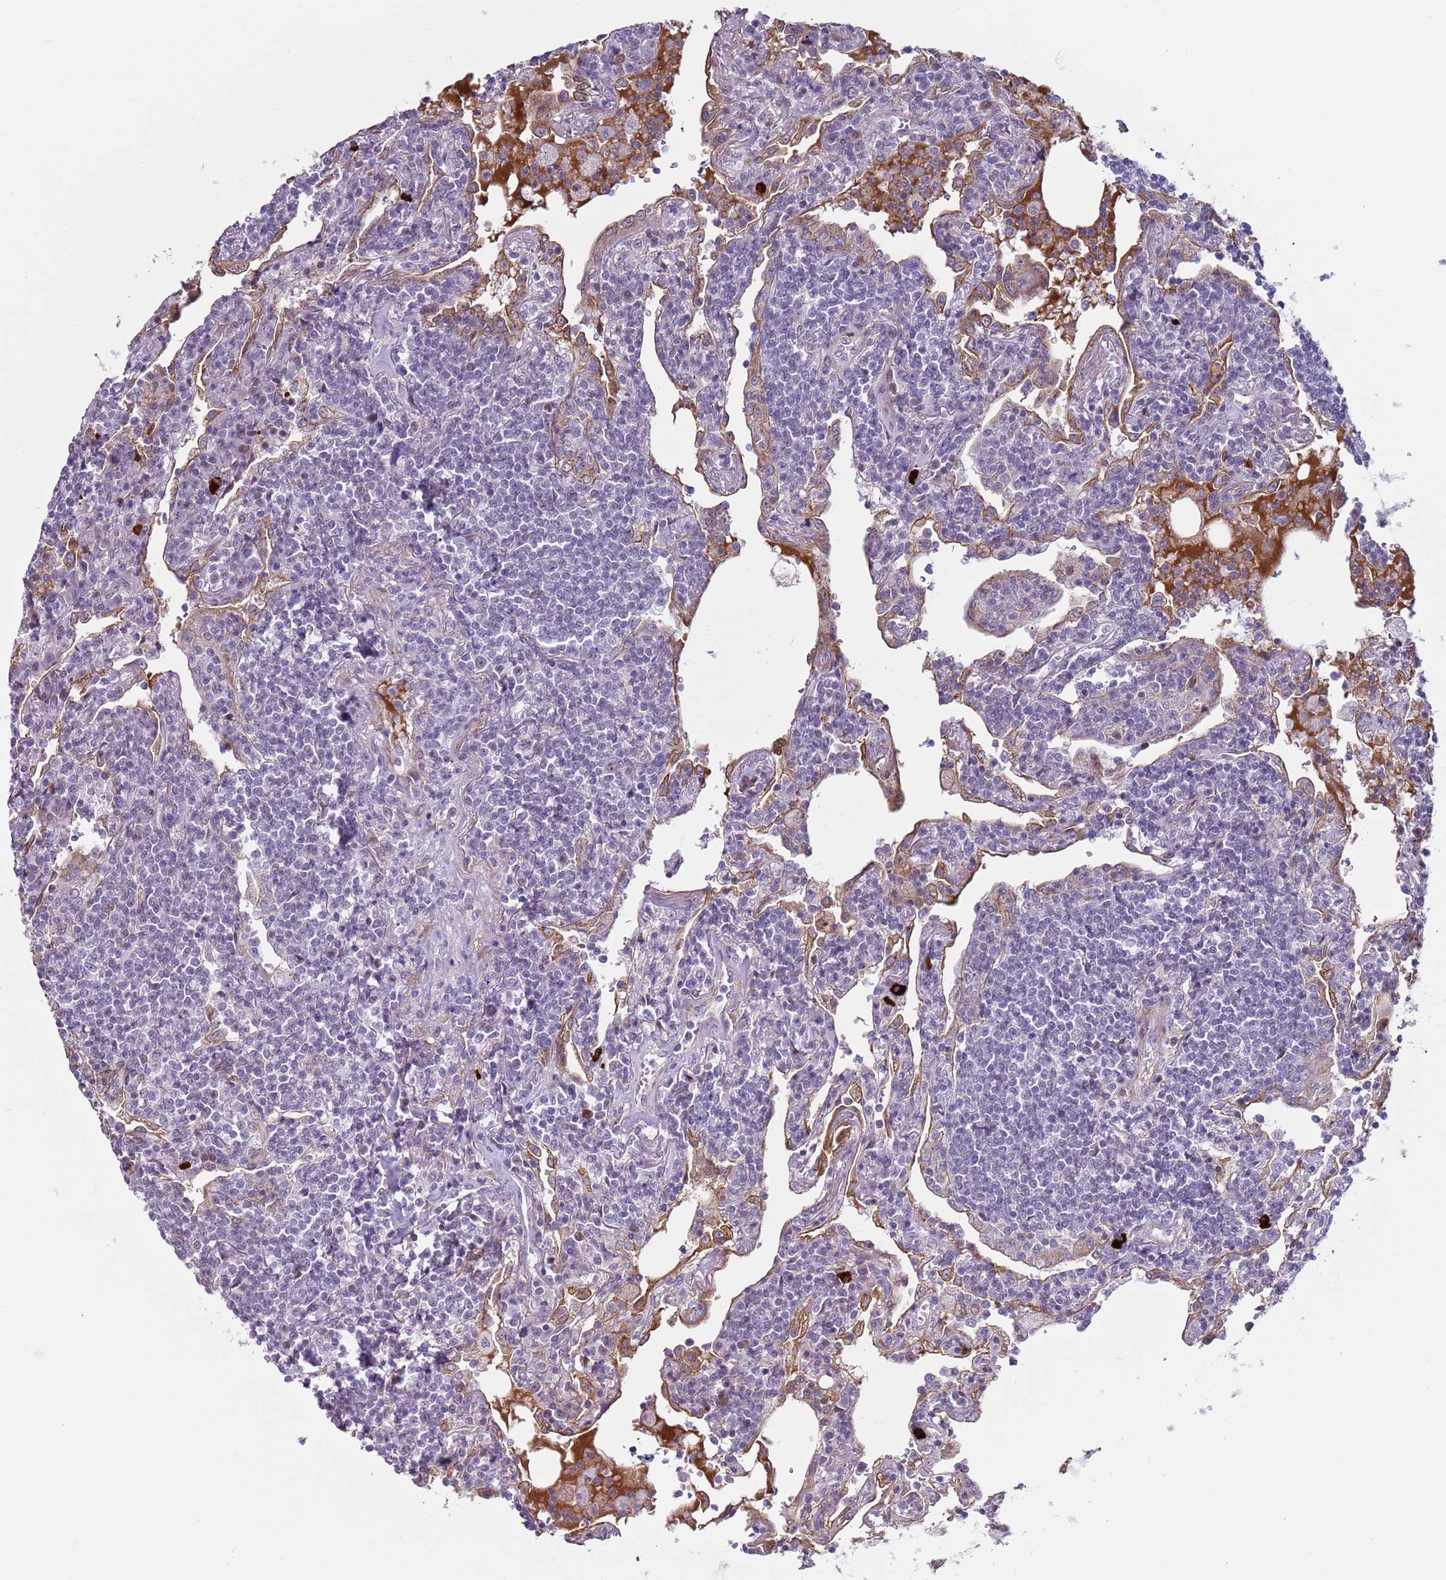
{"staining": {"intensity": "negative", "quantity": "none", "location": "none"}, "tissue": "lymphoma", "cell_type": "Tumor cells", "image_type": "cancer", "snomed": [{"axis": "morphology", "description": "Malignant lymphoma, non-Hodgkin's type, Low grade"}, {"axis": "topography", "description": "Lung"}], "caption": "A high-resolution micrograph shows IHC staining of lymphoma, which shows no significant expression in tumor cells.", "gene": "NPAP1", "patient": {"sex": "female", "age": 71}}